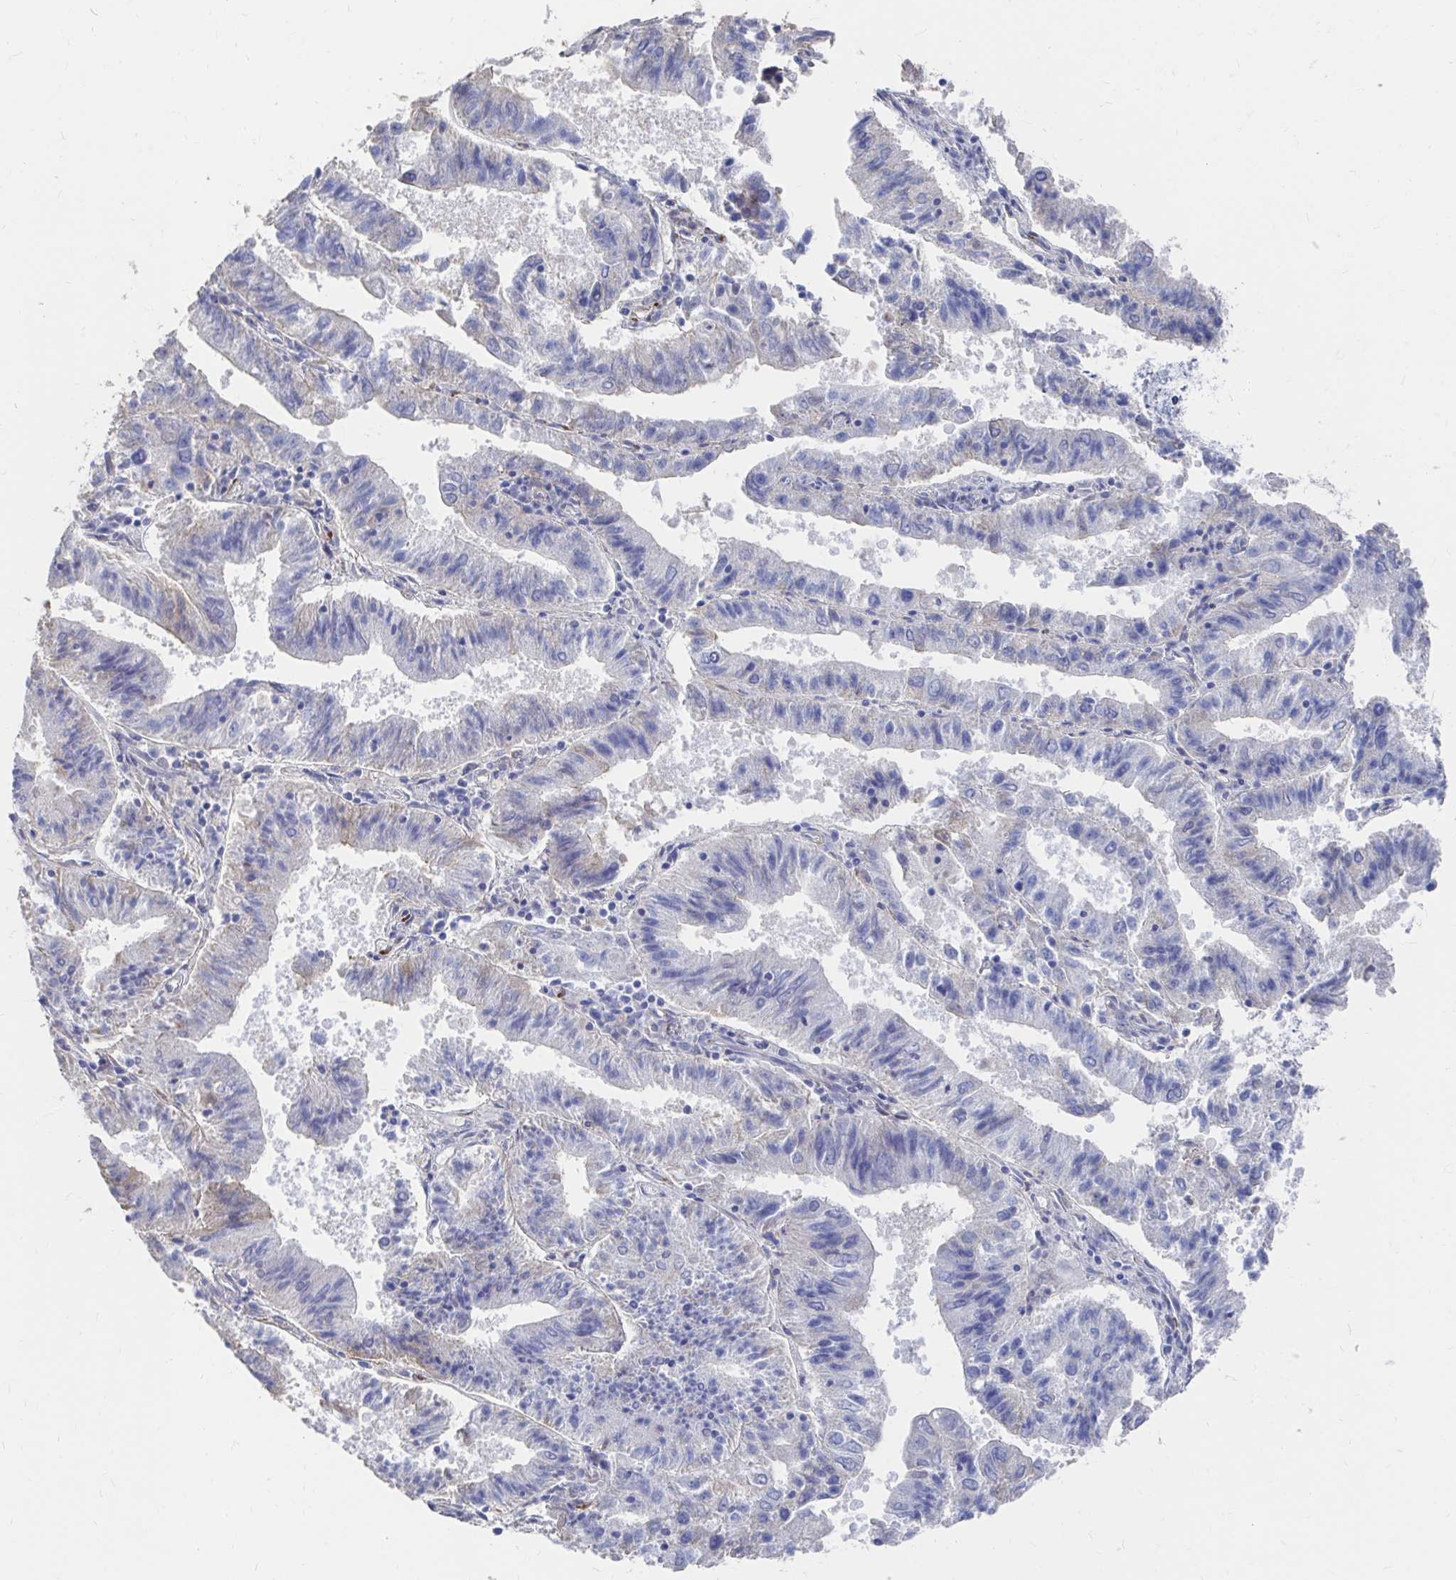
{"staining": {"intensity": "negative", "quantity": "none", "location": "none"}, "tissue": "endometrial cancer", "cell_type": "Tumor cells", "image_type": "cancer", "snomed": [{"axis": "morphology", "description": "Adenocarcinoma, NOS"}, {"axis": "topography", "description": "Endometrium"}], "caption": "Tumor cells show no significant expression in endometrial cancer. Brightfield microscopy of immunohistochemistry (IHC) stained with DAB (3,3'-diaminobenzidine) (brown) and hematoxylin (blue), captured at high magnification.", "gene": "LAMC3", "patient": {"sex": "female", "age": 82}}